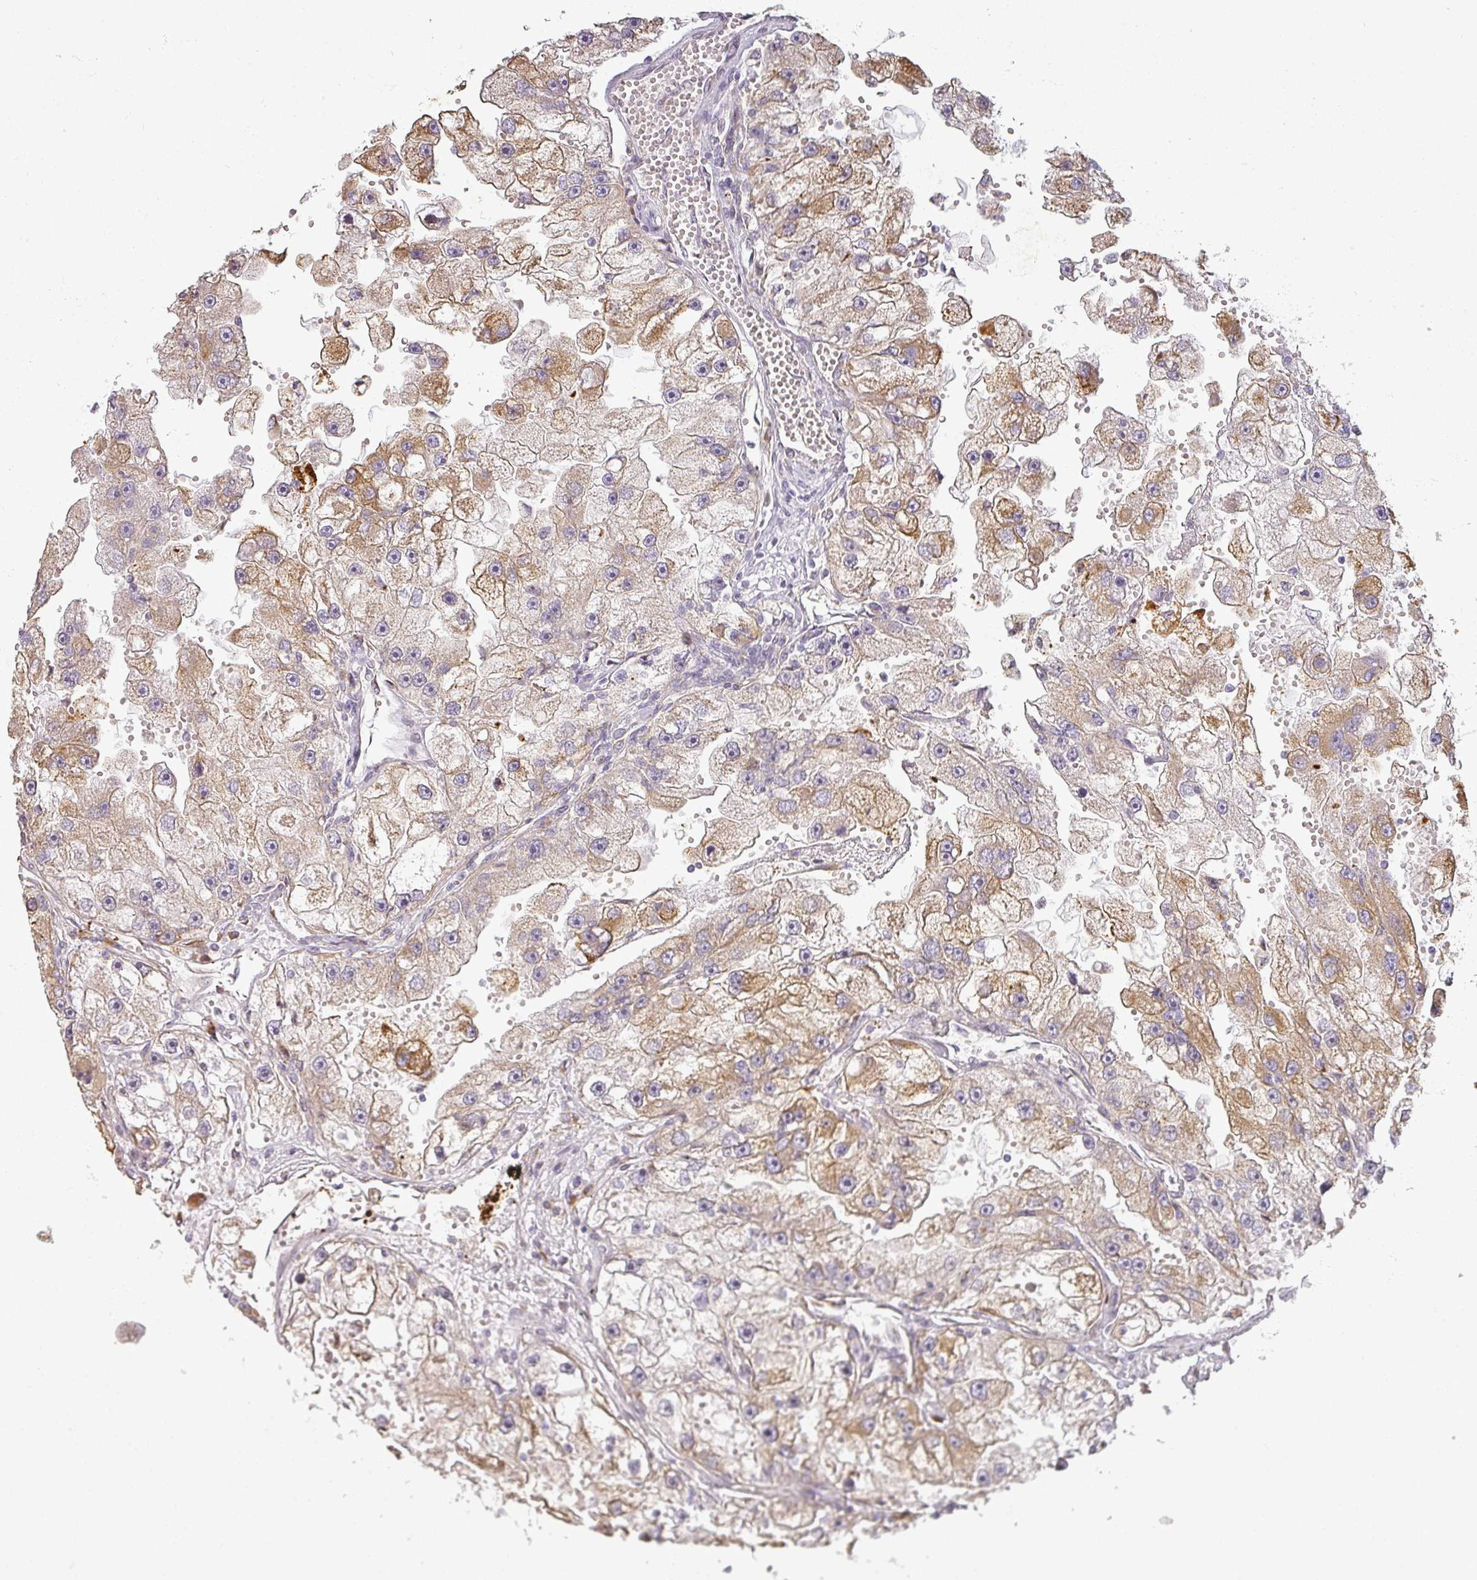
{"staining": {"intensity": "moderate", "quantity": ">75%", "location": "cytoplasmic/membranous"}, "tissue": "renal cancer", "cell_type": "Tumor cells", "image_type": "cancer", "snomed": [{"axis": "morphology", "description": "Adenocarcinoma, NOS"}, {"axis": "topography", "description": "Kidney"}], "caption": "This photomicrograph shows immunohistochemistry staining of human renal adenocarcinoma, with medium moderate cytoplasmic/membranous staining in about >75% of tumor cells.", "gene": "CCDC144A", "patient": {"sex": "male", "age": 63}}